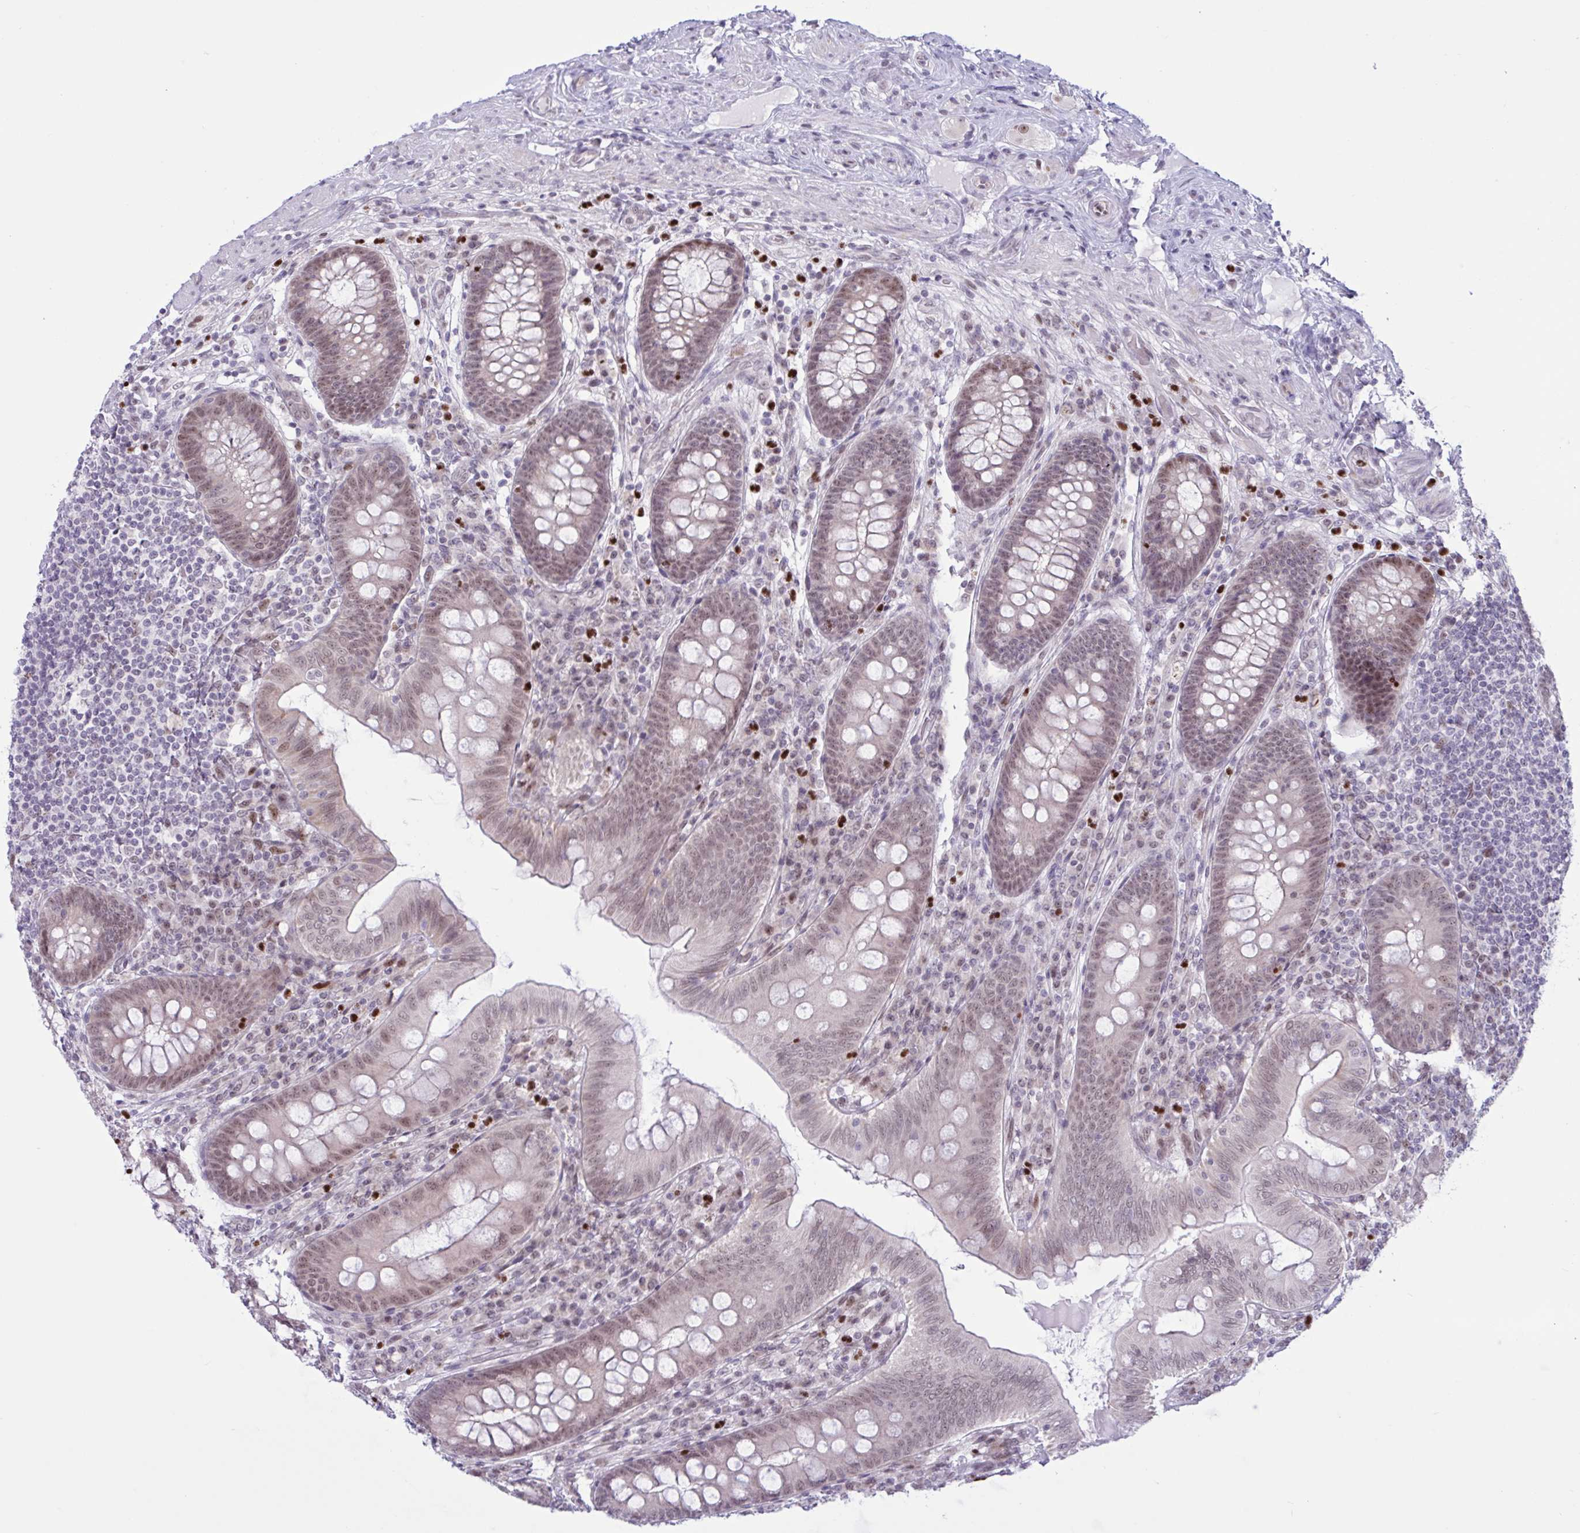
{"staining": {"intensity": "moderate", "quantity": ">75%", "location": "nuclear"}, "tissue": "appendix", "cell_type": "Glandular cells", "image_type": "normal", "snomed": [{"axis": "morphology", "description": "Normal tissue, NOS"}, {"axis": "topography", "description": "Appendix"}], "caption": "Brown immunohistochemical staining in benign appendix demonstrates moderate nuclear positivity in about >75% of glandular cells. (Stains: DAB in brown, nuclei in blue, Microscopy: brightfield microscopy at high magnification).", "gene": "PRMT6", "patient": {"sex": "male", "age": 71}}